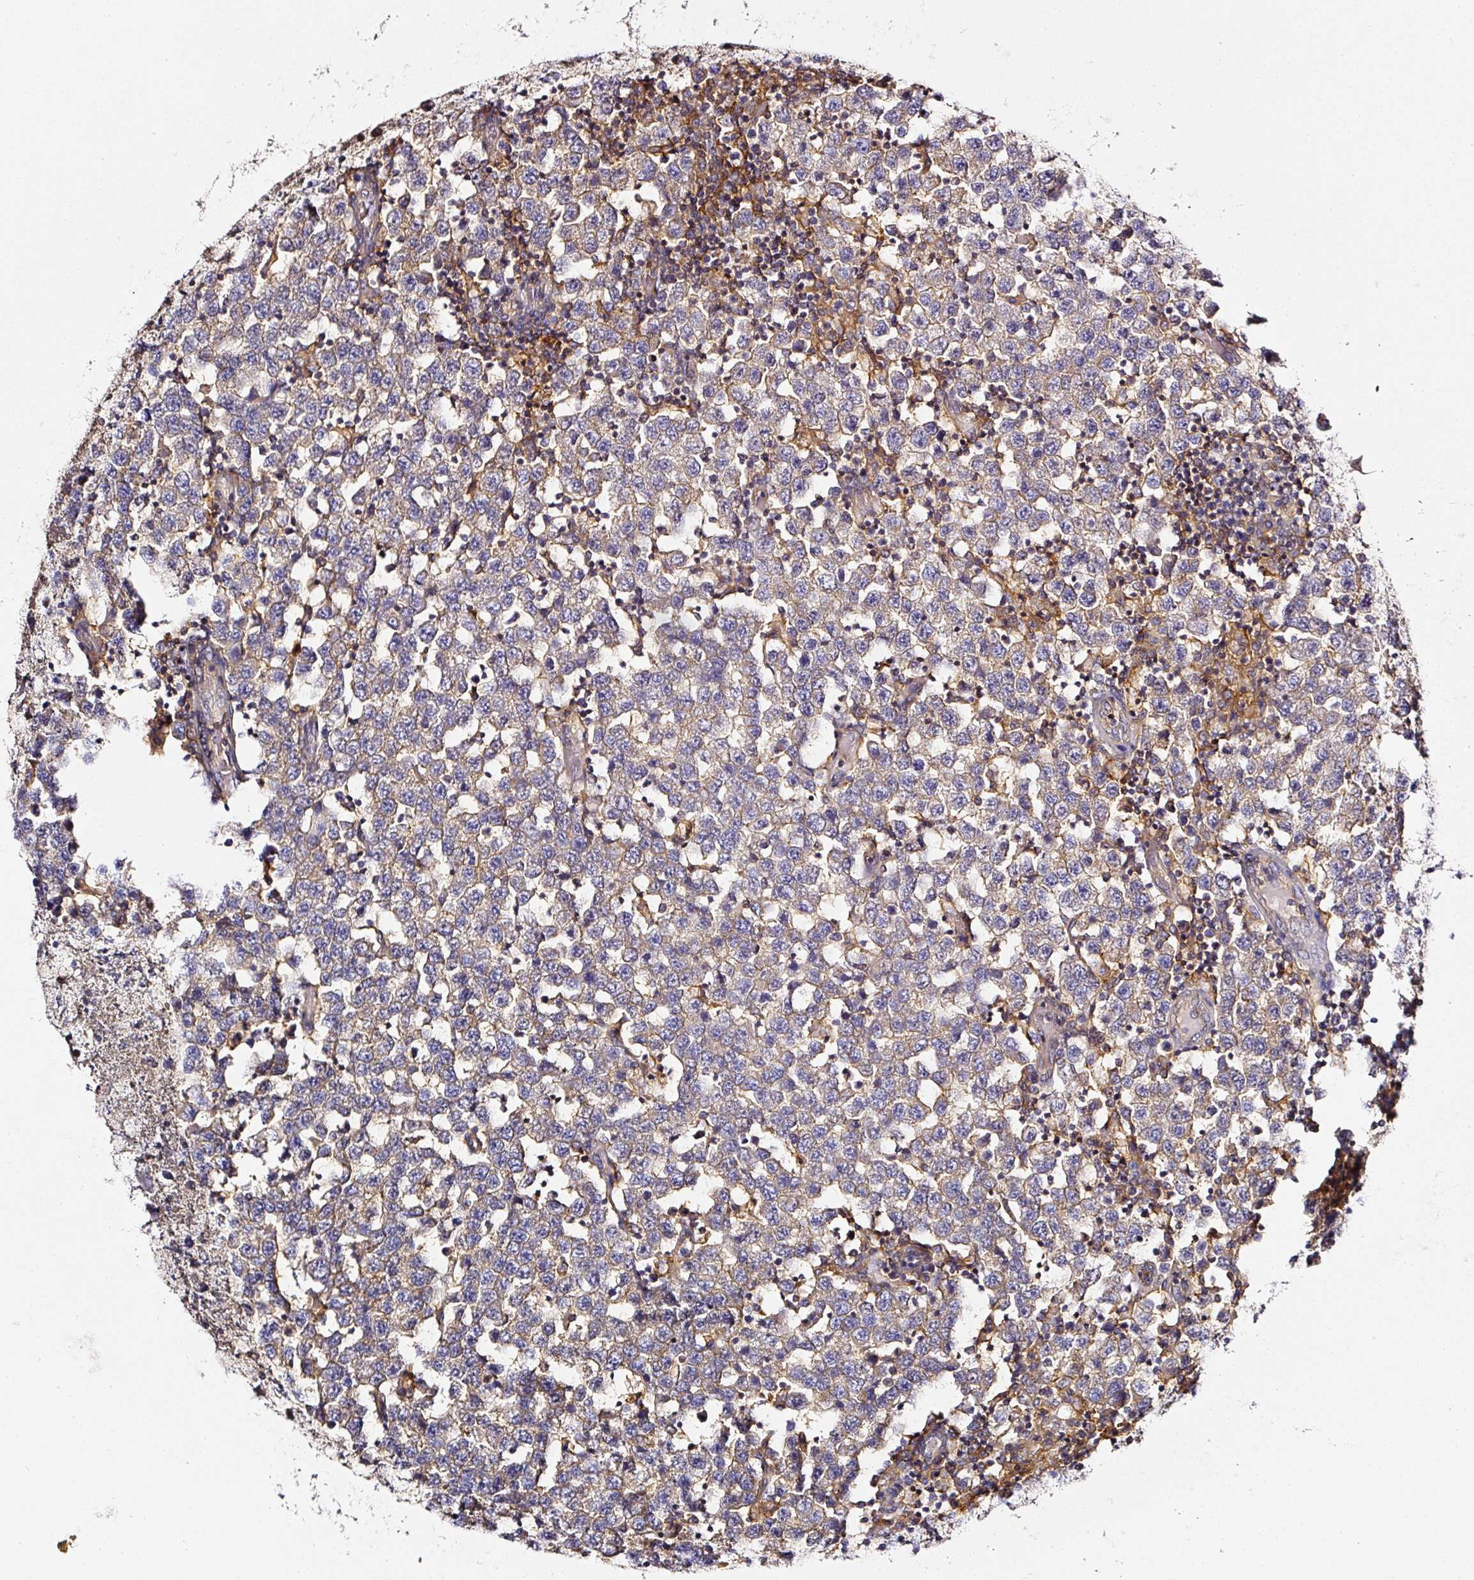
{"staining": {"intensity": "weak", "quantity": "25%-75%", "location": "cytoplasmic/membranous"}, "tissue": "testis cancer", "cell_type": "Tumor cells", "image_type": "cancer", "snomed": [{"axis": "morphology", "description": "Seminoma, NOS"}, {"axis": "topography", "description": "Testis"}], "caption": "IHC (DAB) staining of human seminoma (testis) reveals weak cytoplasmic/membranous protein expression in approximately 25%-75% of tumor cells. The protein of interest is stained brown, and the nuclei are stained in blue (DAB IHC with brightfield microscopy, high magnification).", "gene": "CD47", "patient": {"sex": "male", "age": 34}}